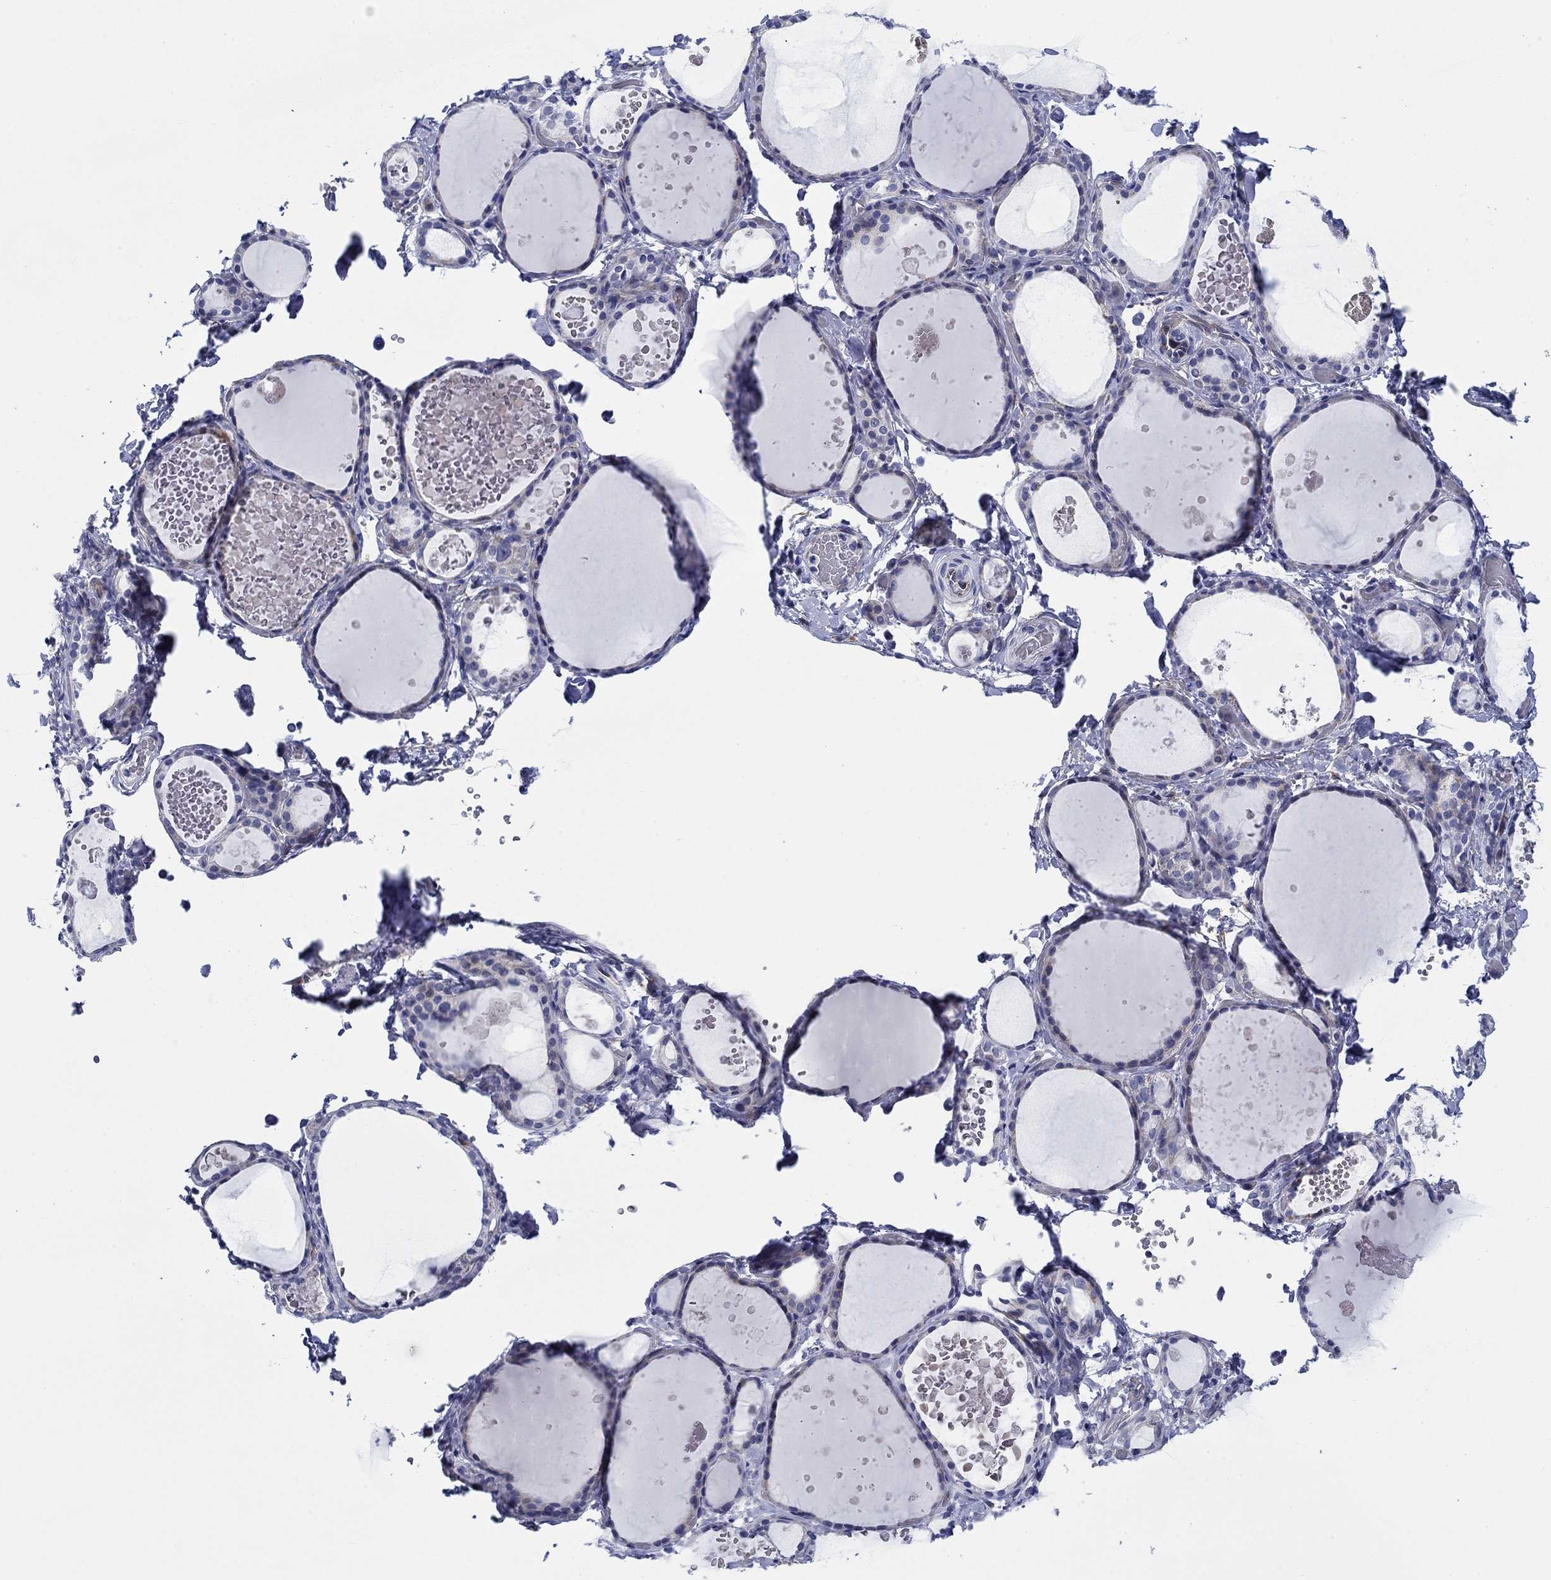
{"staining": {"intensity": "negative", "quantity": "none", "location": "none"}, "tissue": "thyroid gland", "cell_type": "Glandular cells", "image_type": "normal", "snomed": [{"axis": "morphology", "description": "Normal tissue, NOS"}, {"axis": "topography", "description": "Thyroid gland"}], "caption": "High power microscopy histopathology image of an immunohistochemistry micrograph of benign thyroid gland, revealing no significant positivity in glandular cells.", "gene": "SVEP1", "patient": {"sex": "female", "age": 56}}